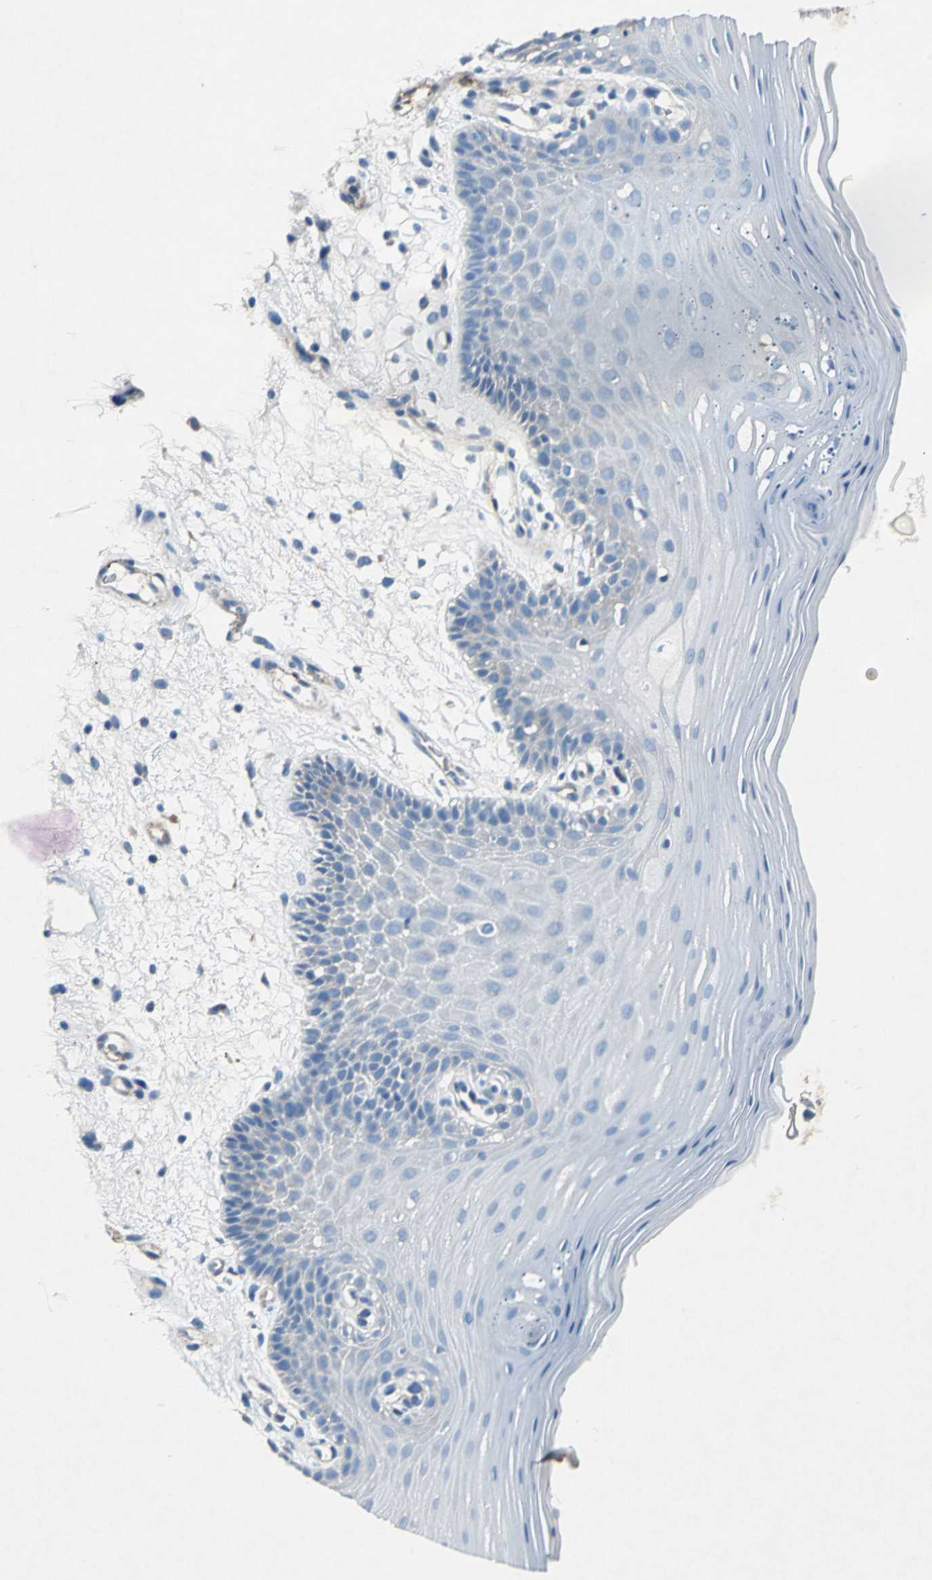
{"staining": {"intensity": "negative", "quantity": "none", "location": "none"}, "tissue": "oral mucosa", "cell_type": "Squamous epithelial cells", "image_type": "normal", "snomed": [{"axis": "morphology", "description": "Normal tissue, NOS"}, {"axis": "morphology", "description": "Squamous cell carcinoma, NOS"}, {"axis": "topography", "description": "Skeletal muscle"}, {"axis": "topography", "description": "Oral tissue"}, {"axis": "topography", "description": "Head-Neck"}], "caption": "IHC of normal oral mucosa demonstrates no positivity in squamous epithelial cells. (DAB (3,3'-diaminobenzidine) immunohistochemistry (IHC) visualized using brightfield microscopy, high magnification).", "gene": "RPS13", "patient": {"sex": "male", "age": 71}}